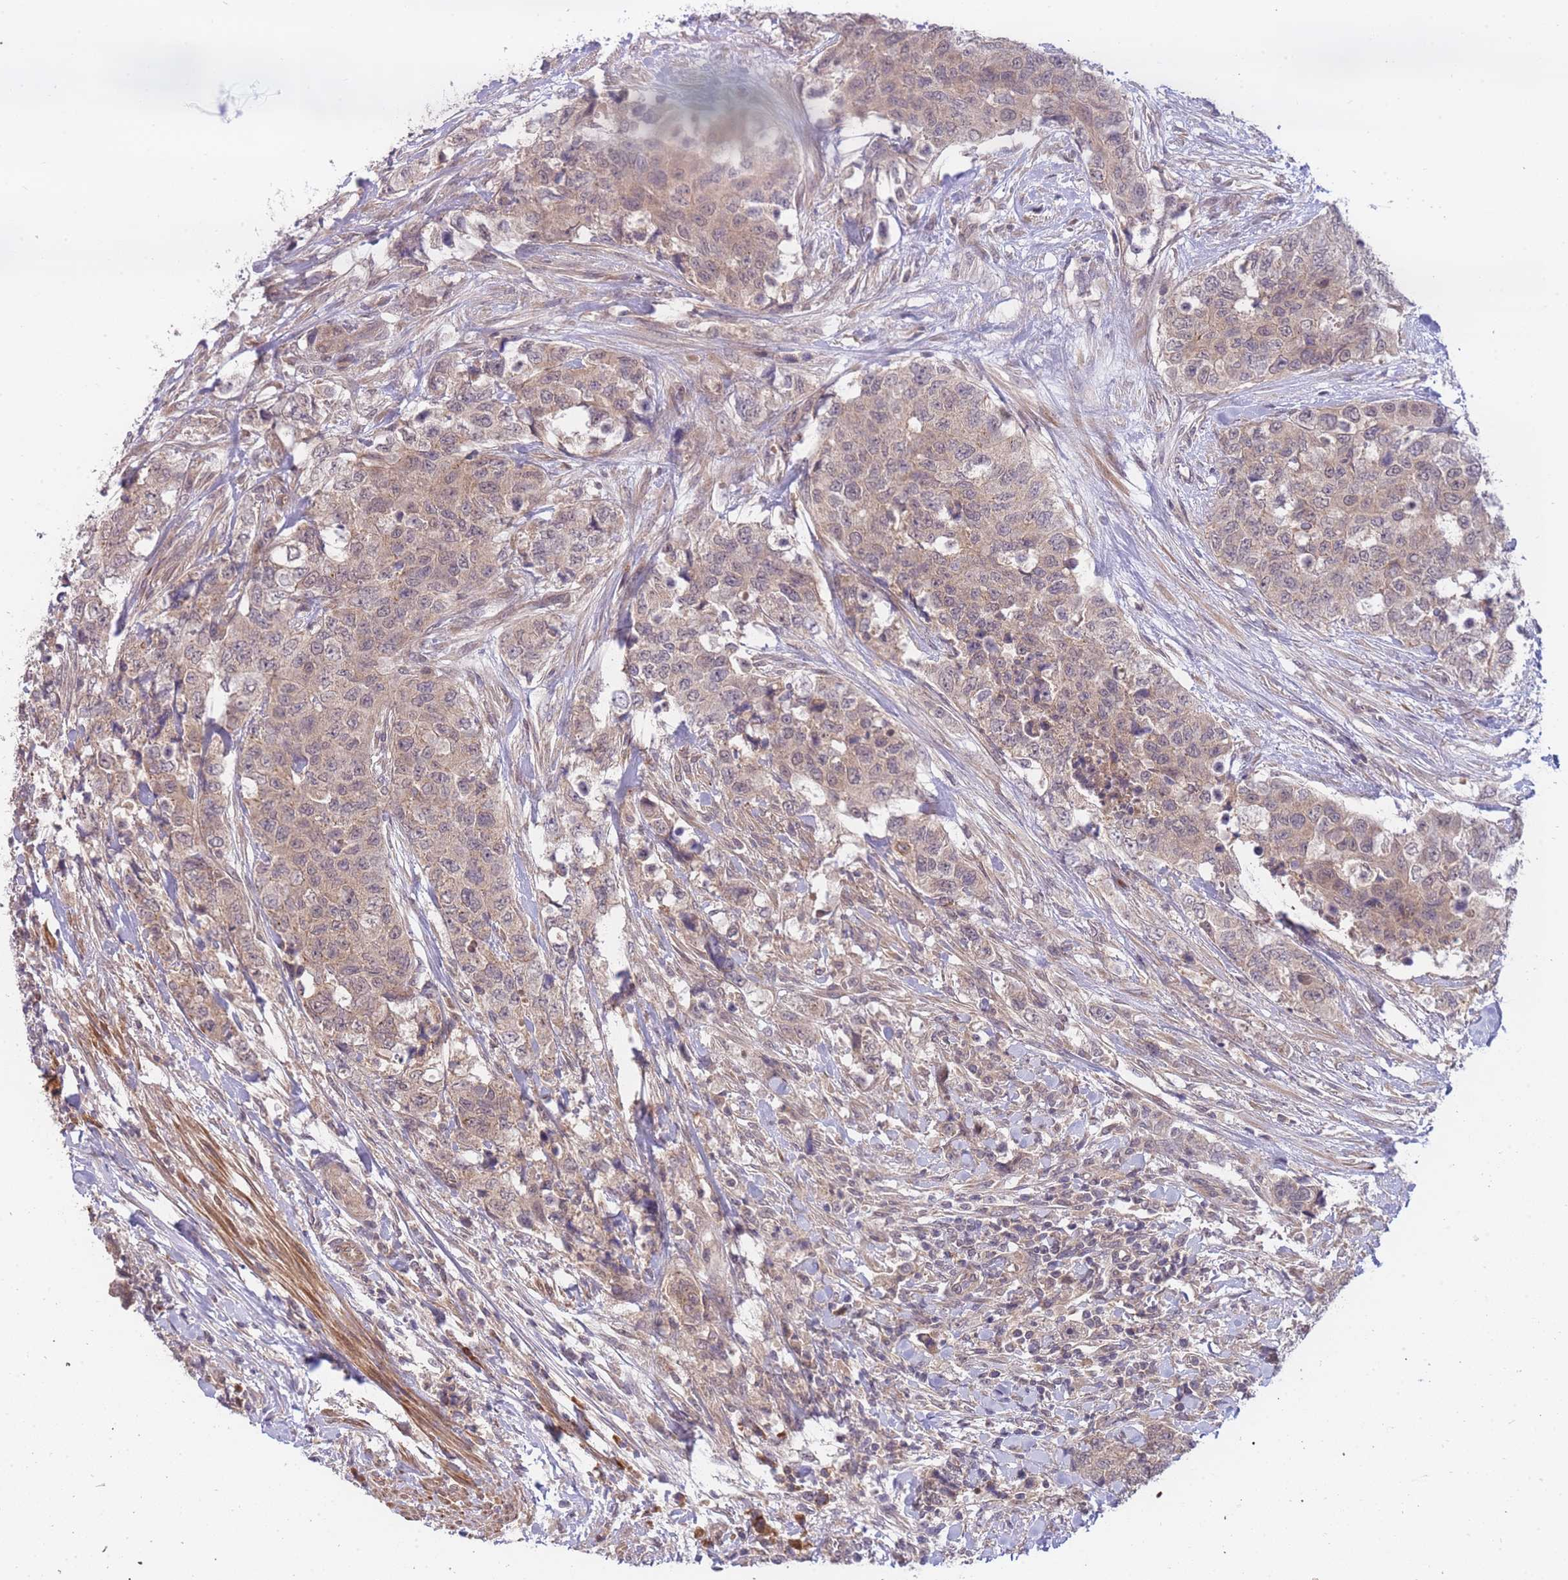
{"staining": {"intensity": "weak", "quantity": ">75%", "location": "cytoplasmic/membranous"}, "tissue": "urothelial cancer", "cell_type": "Tumor cells", "image_type": "cancer", "snomed": [{"axis": "morphology", "description": "Urothelial carcinoma, High grade"}, {"axis": "topography", "description": "Urinary bladder"}], "caption": "Immunohistochemical staining of urothelial carcinoma (high-grade) exhibits weak cytoplasmic/membranous protein expression in approximately >75% of tumor cells. The staining is performed using DAB brown chromogen to label protein expression. The nuclei are counter-stained blue using hematoxylin.", "gene": "SMC6", "patient": {"sex": "female", "age": 78}}